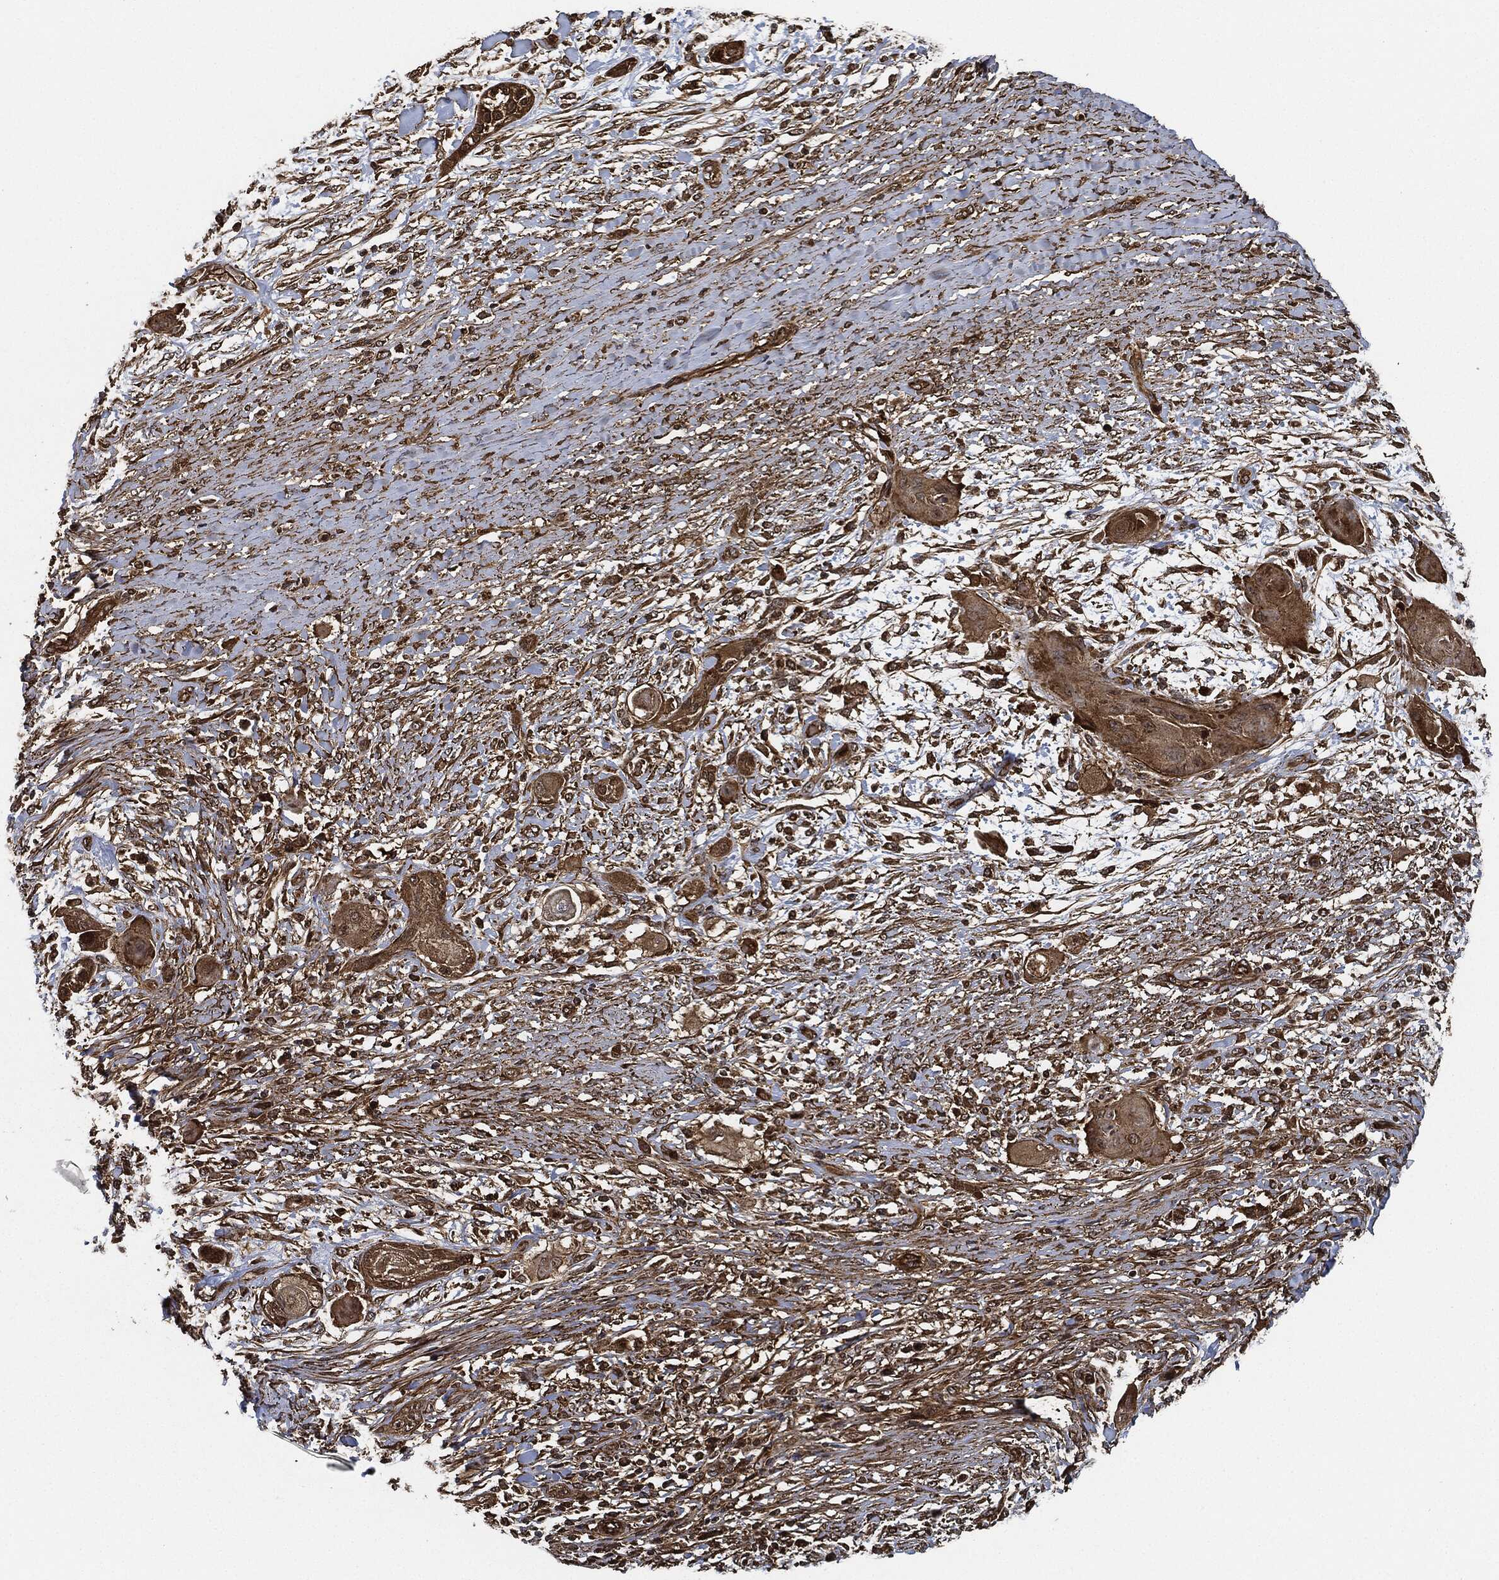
{"staining": {"intensity": "moderate", "quantity": ">75%", "location": "cytoplasmic/membranous"}, "tissue": "skin cancer", "cell_type": "Tumor cells", "image_type": "cancer", "snomed": [{"axis": "morphology", "description": "Squamous cell carcinoma, NOS"}, {"axis": "topography", "description": "Skin"}], "caption": "Immunohistochemical staining of human skin cancer (squamous cell carcinoma) demonstrates moderate cytoplasmic/membranous protein staining in approximately >75% of tumor cells.", "gene": "CEP290", "patient": {"sex": "male", "age": 62}}